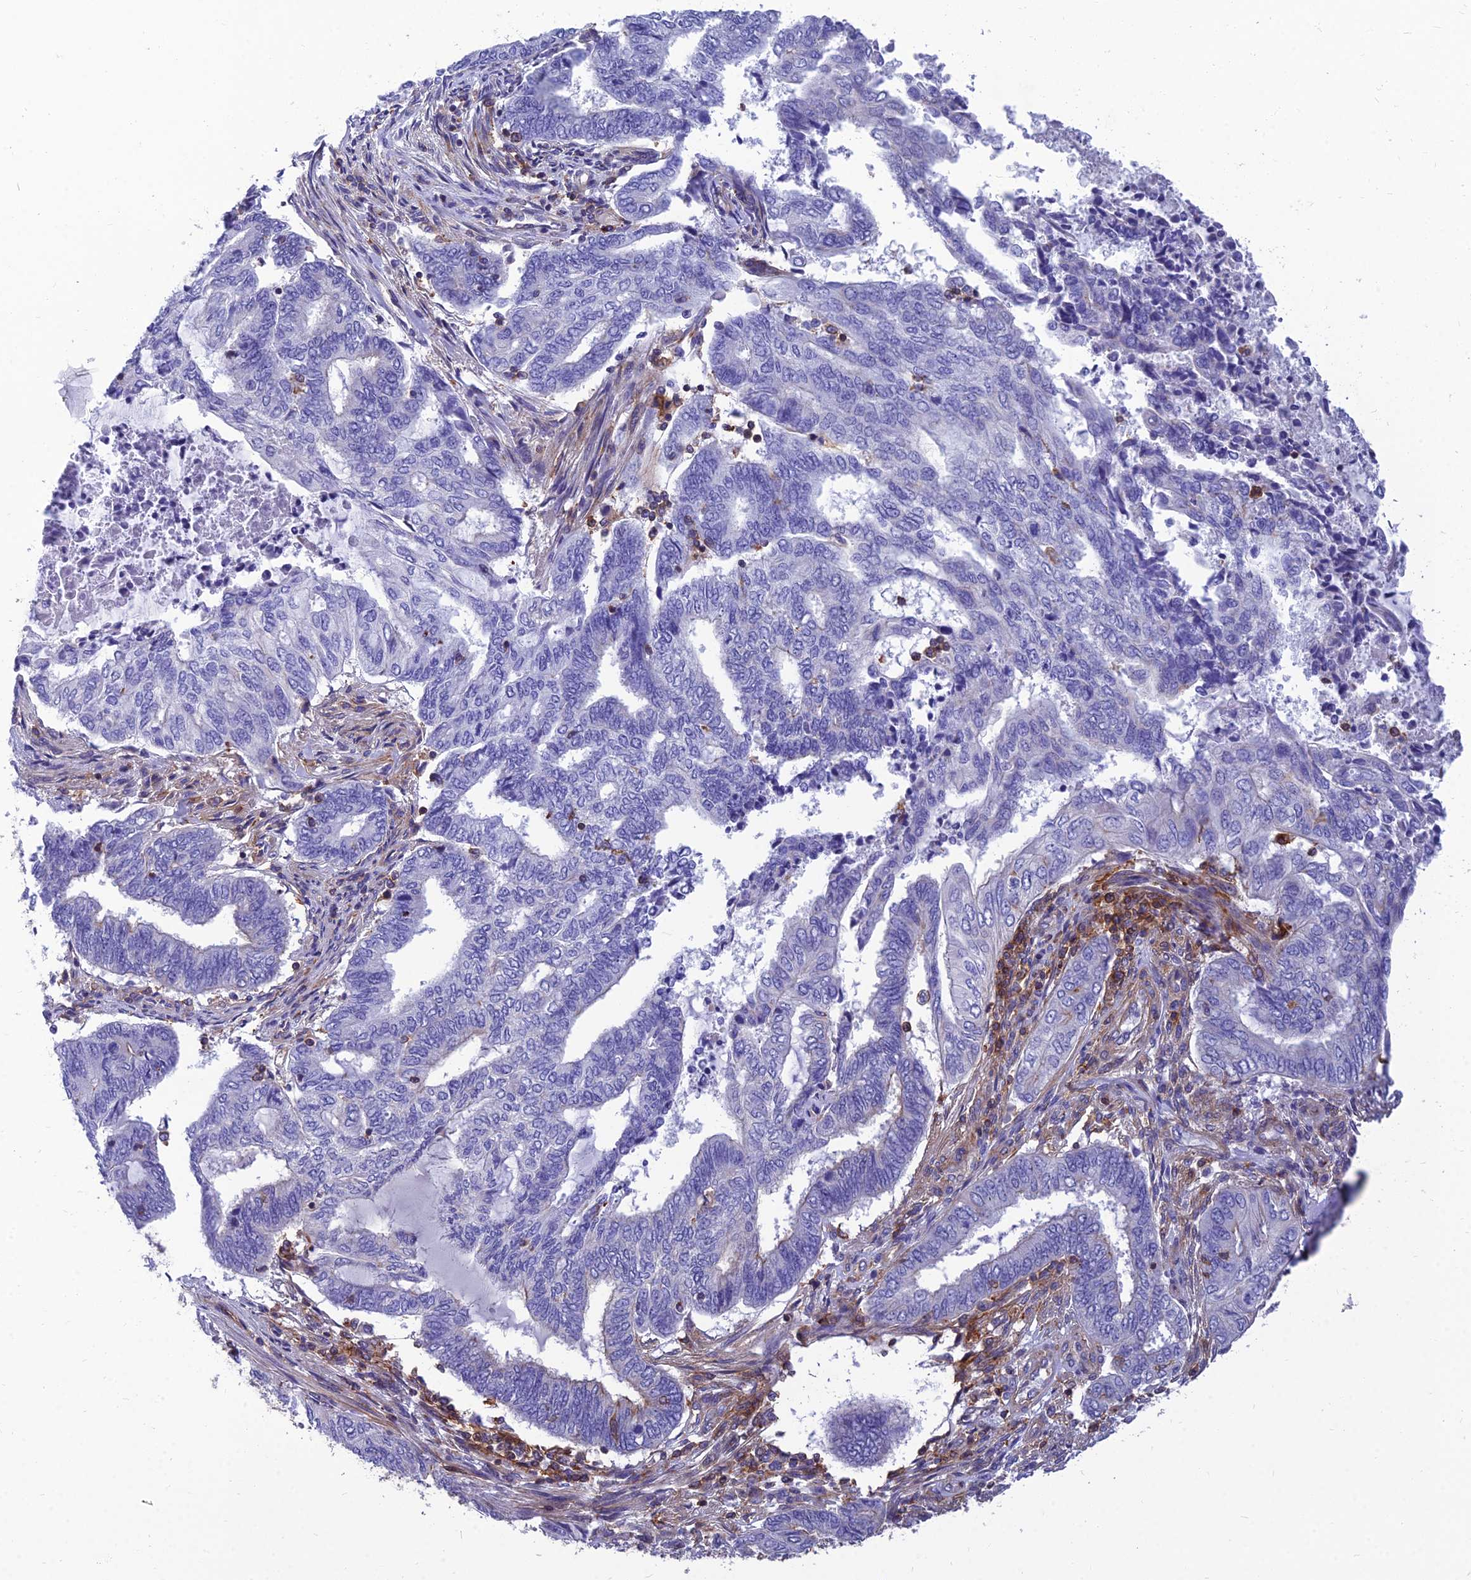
{"staining": {"intensity": "negative", "quantity": "none", "location": "none"}, "tissue": "endometrial cancer", "cell_type": "Tumor cells", "image_type": "cancer", "snomed": [{"axis": "morphology", "description": "Adenocarcinoma, NOS"}, {"axis": "topography", "description": "Uterus"}, {"axis": "topography", "description": "Endometrium"}], "caption": "A high-resolution histopathology image shows immunohistochemistry staining of endometrial adenocarcinoma, which reveals no significant positivity in tumor cells.", "gene": "PPP1R18", "patient": {"sex": "female", "age": 70}}